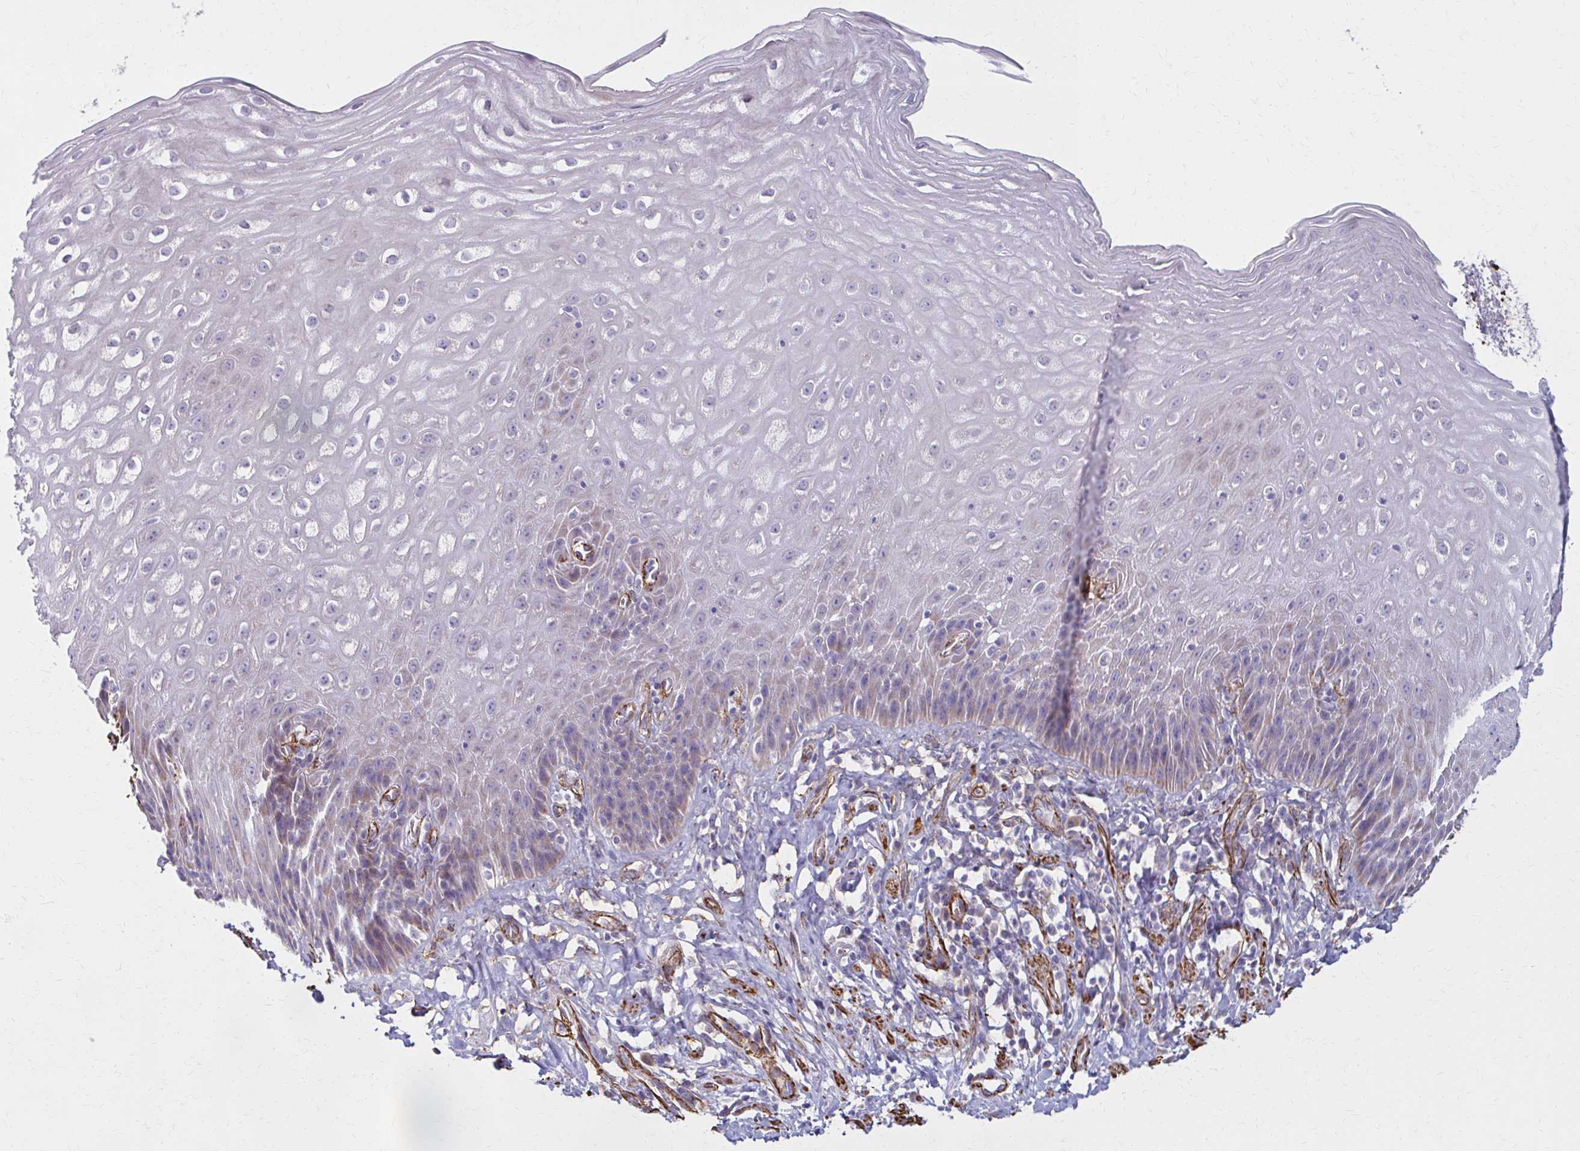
{"staining": {"intensity": "weak", "quantity": "25%-75%", "location": "cytoplasmic/membranous"}, "tissue": "esophagus", "cell_type": "Squamous epithelial cells", "image_type": "normal", "snomed": [{"axis": "morphology", "description": "Normal tissue, NOS"}, {"axis": "topography", "description": "Esophagus"}], "caption": "This micrograph reveals IHC staining of benign esophagus, with low weak cytoplasmic/membranous expression in about 25%-75% of squamous epithelial cells.", "gene": "TIMMDC1", "patient": {"sex": "female", "age": 61}}